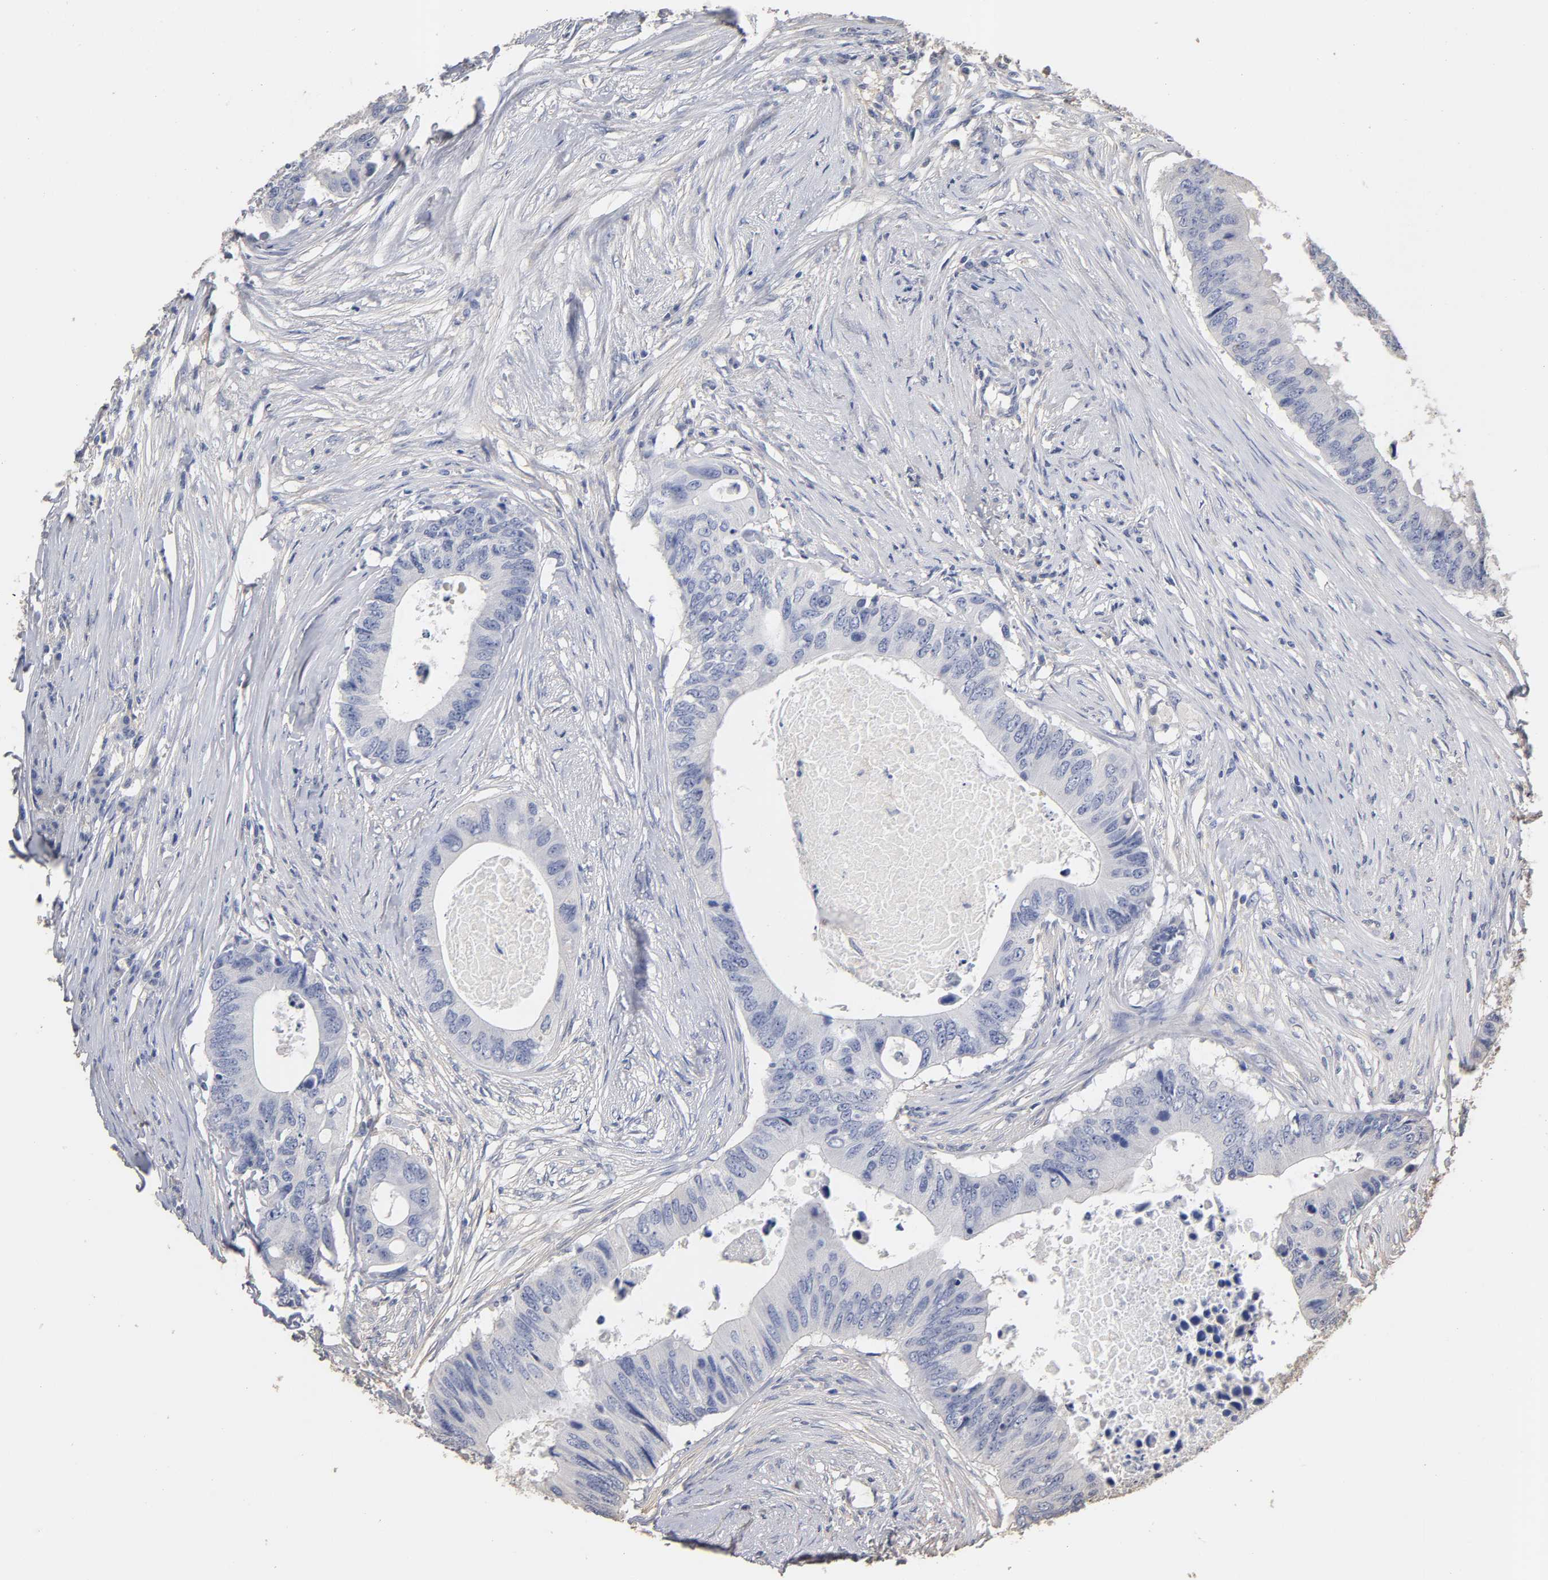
{"staining": {"intensity": "negative", "quantity": "none", "location": "none"}, "tissue": "colorectal cancer", "cell_type": "Tumor cells", "image_type": "cancer", "snomed": [{"axis": "morphology", "description": "Adenocarcinoma, NOS"}, {"axis": "topography", "description": "Colon"}], "caption": "Immunohistochemical staining of human adenocarcinoma (colorectal) reveals no significant staining in tumor cells.", "gene": "VSIG4", "patient": {"sex": "male", "age": 71}}